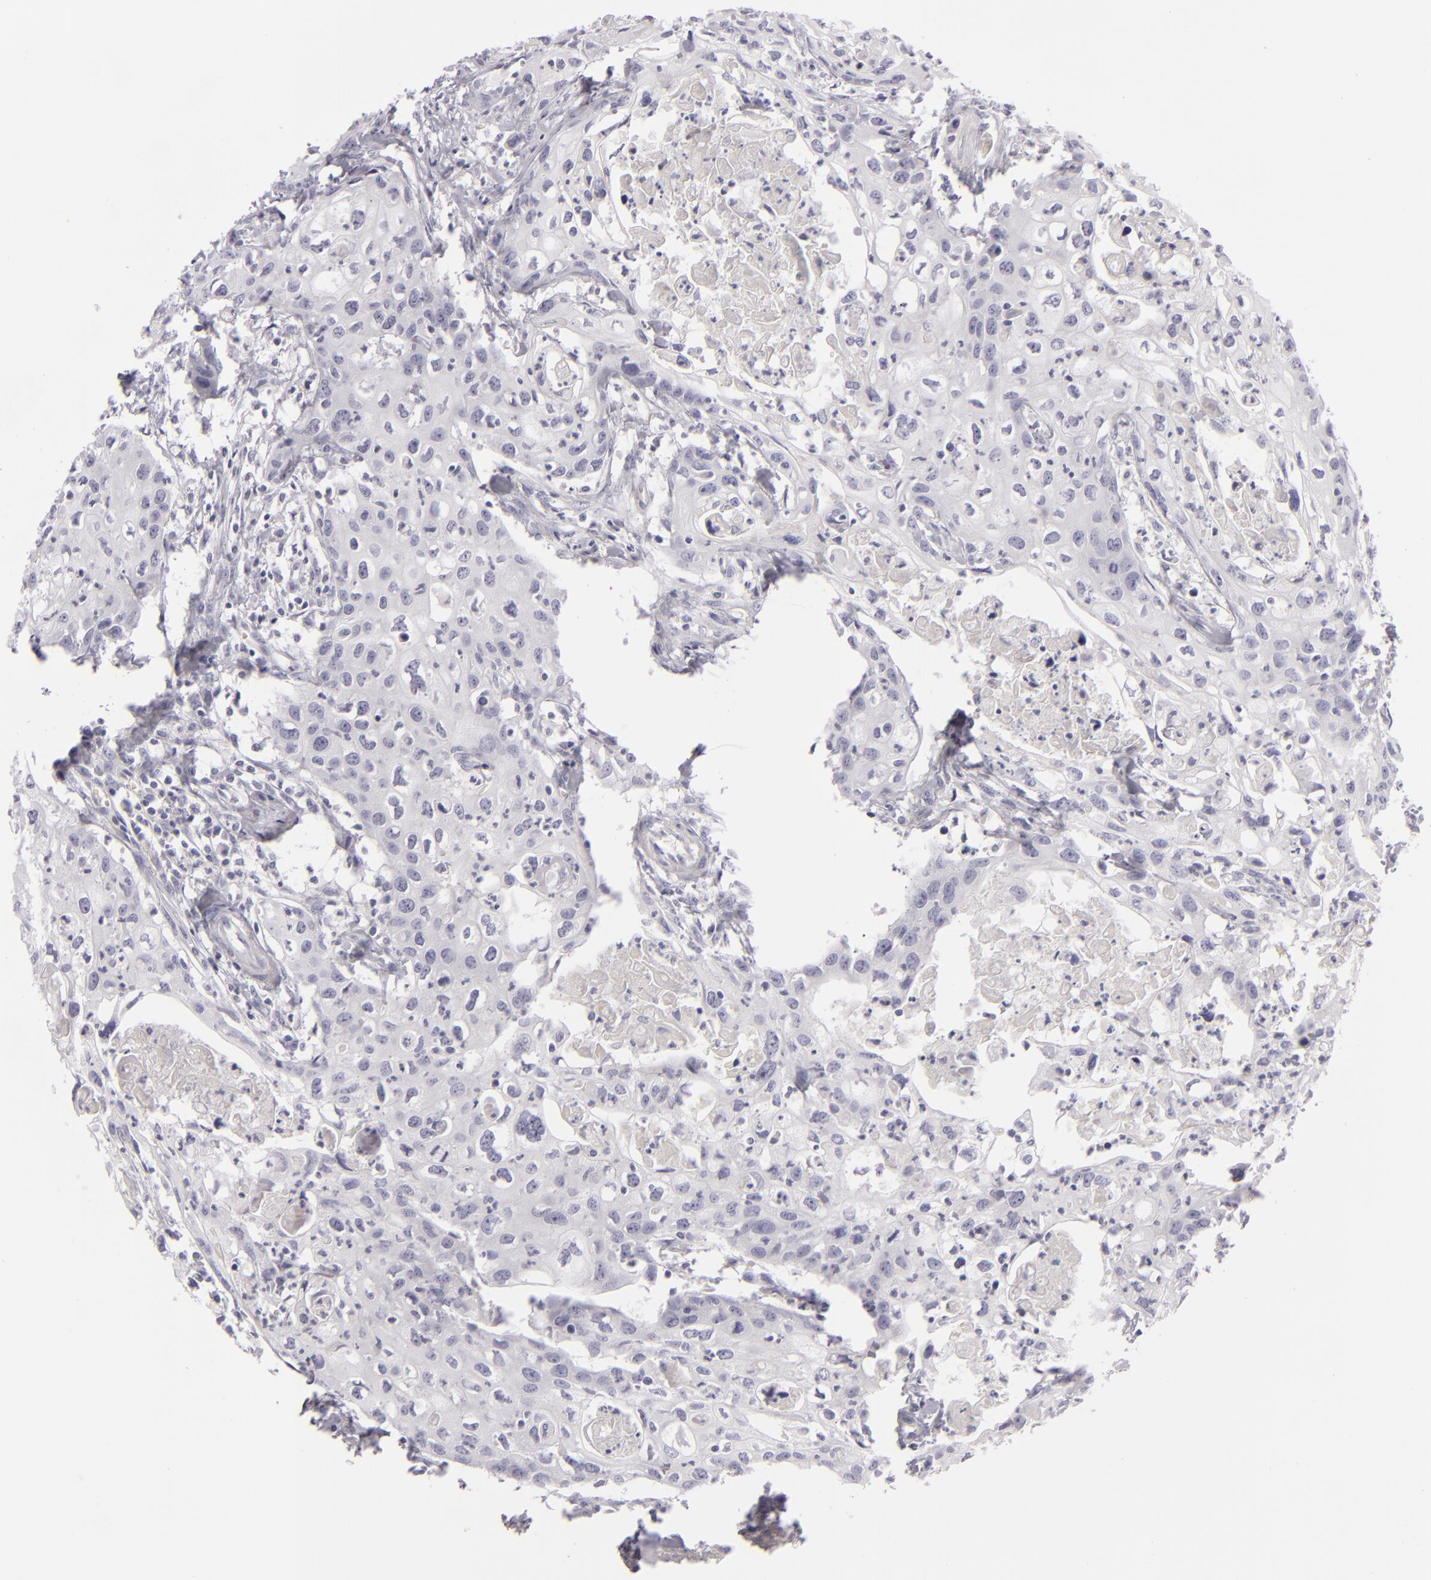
{"staining": {"intensity": "negative", "quantity": "none", "location": "none"}, "tissue": "urothelial cancer", "cell_type": "Tumor cells", "image_type": "cancer", "snomed": [{"axis": "morphology", "description": "Urothelial carcinoma, High grade"}, {"axis": "topography", "description": "Urinary bladder"}], "caption": "Tumor cells show no significant positivity in urothelial cancer.", "gene": "CDX2", "patient": {"sex": "male", "age": 54}}